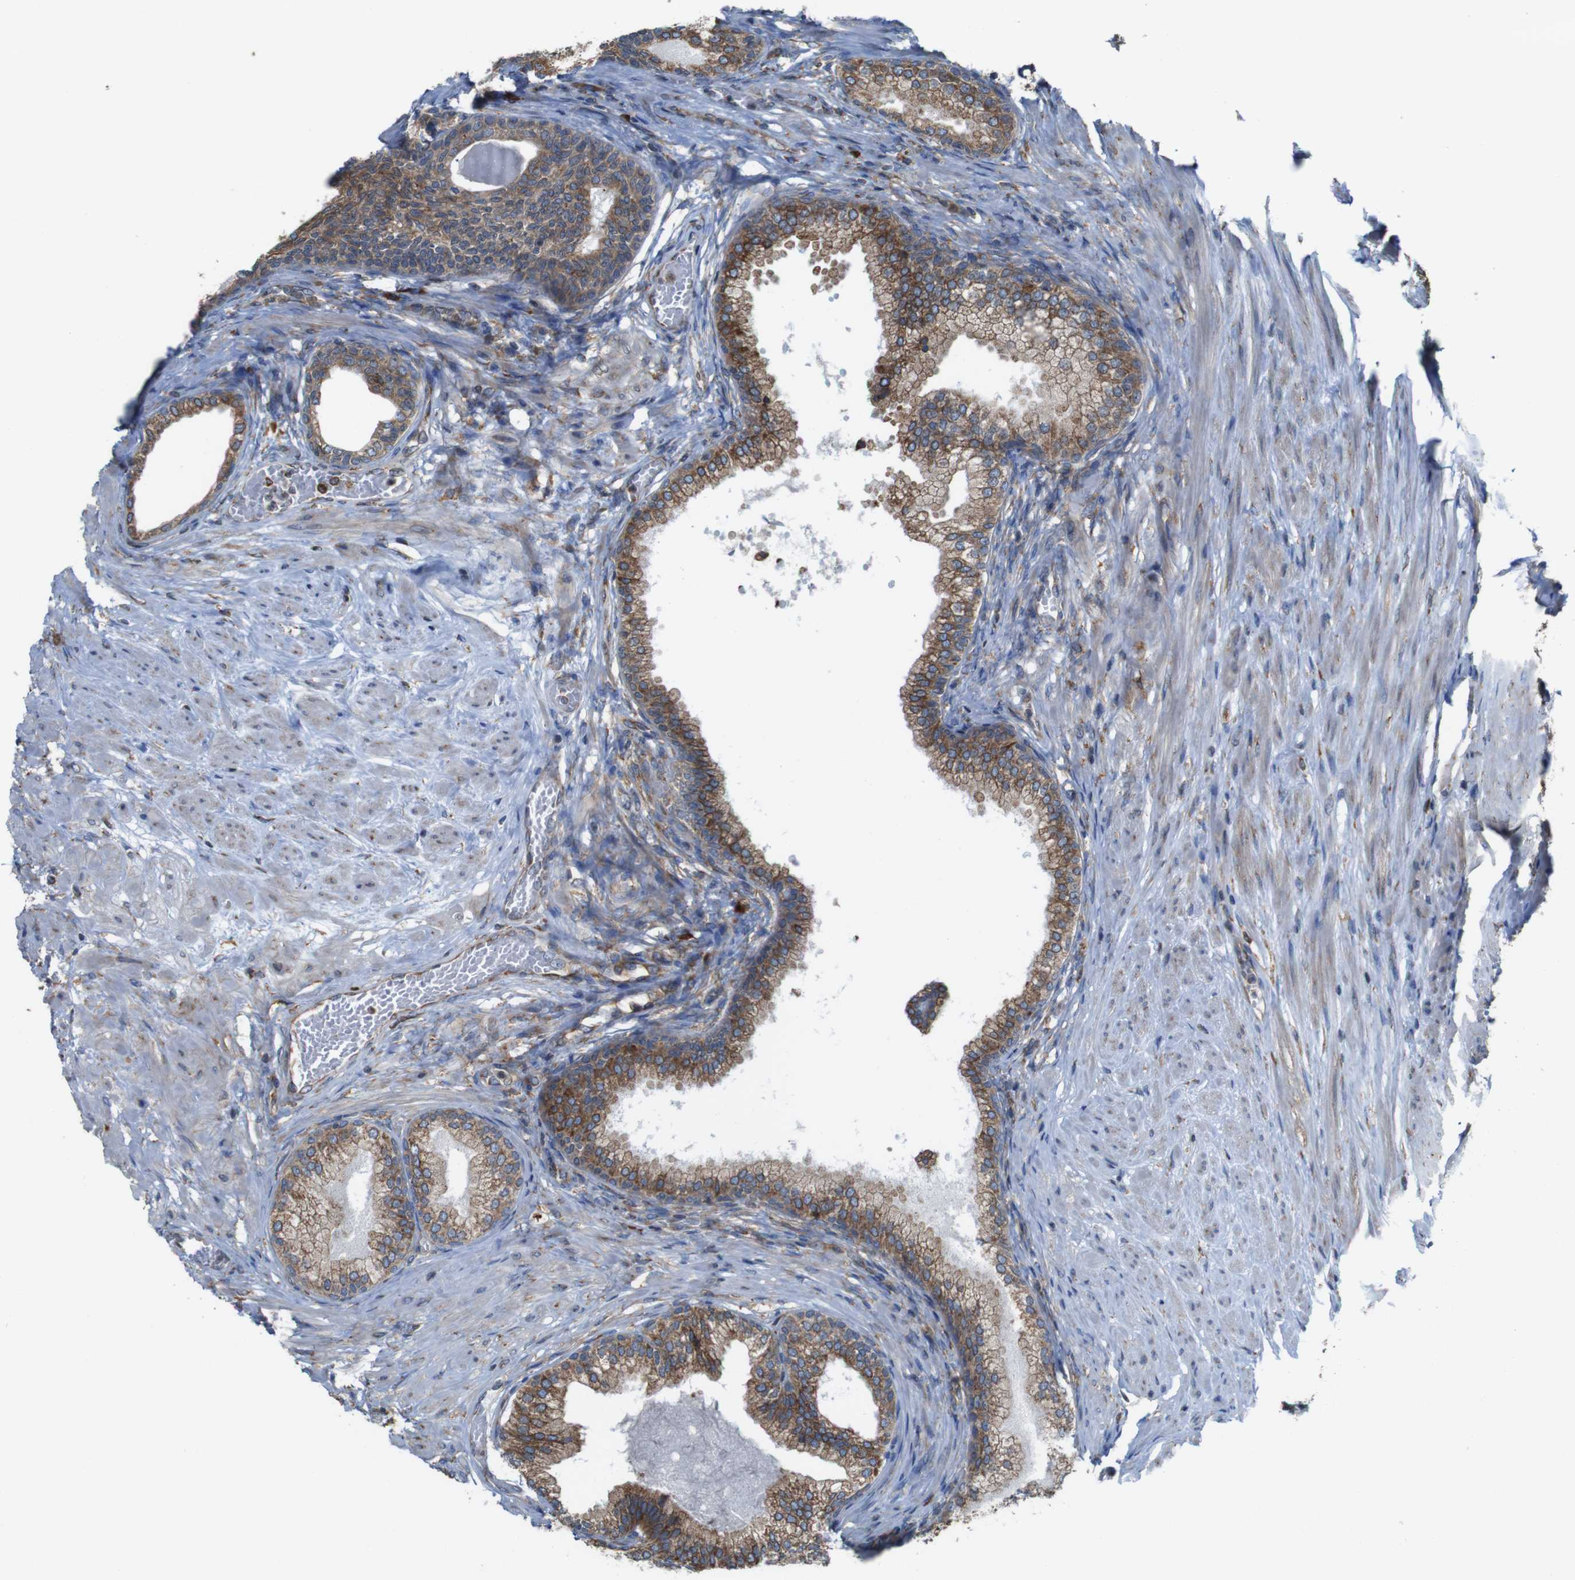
{"staining": {"intensity": "strong", "quantity": ">75%", "location": "cytoplasmic/membranous"}, "tissue": "prostate", "cell_type": "Glandular cells", "image_type": "normal", "snomed": [{"axis": "morphology", "description": "Normal tissue, NOS"}, {"axis": "morphology", "description": "Urothelial carcinoma, Low grade"}, {"axis": "topography", "description": "Urinary bladder"}, {"axis": "topography", "description": "Prostate"}], "caption": "A brown stain highlights strong cytoplasmic/membranous expression of a protein in glandular cells of benign human prostate.", "gene": "UGGT1", "patient": {"sex": "male", "age": 60}}